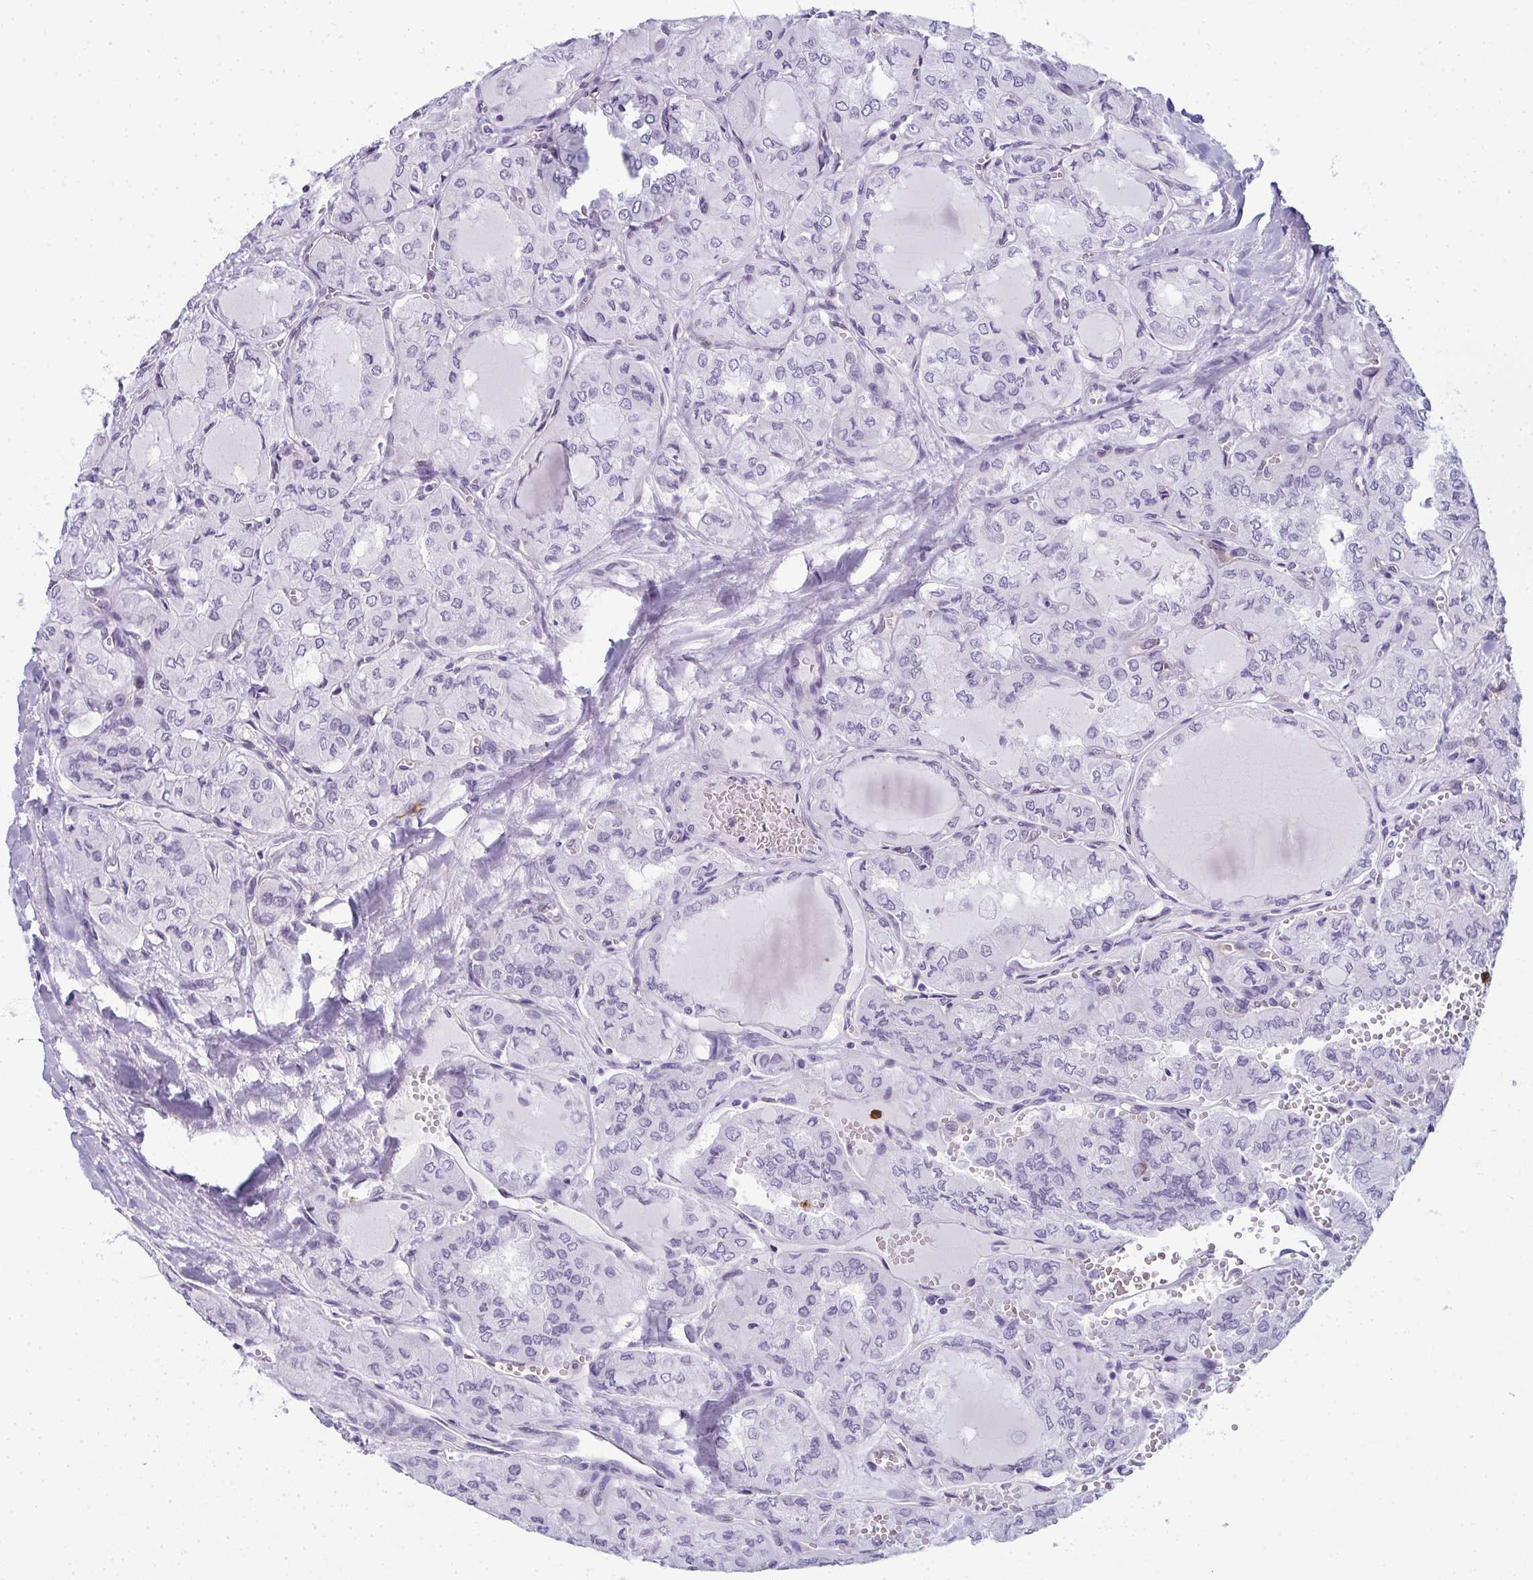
{"staining": {"intensity": "negative", "quantity": "none", "location": "none"}, "tissue": "thyroid cancer", "cell_type": "Tumor cells", "image_type": "cancer", "snomed": [{"axis": "morphology", "description": "Papillary adenocarcinoma, NOS"}, {"axis": "topography", "description": "Thyroid gland"}], "caption": "This is a photomicrograph of immunohistochemistry staining of thyroid cancer, which shows no expression in tumor cells.", "gene": "CDA", "patient": {"sex": "male", "age": 20}}